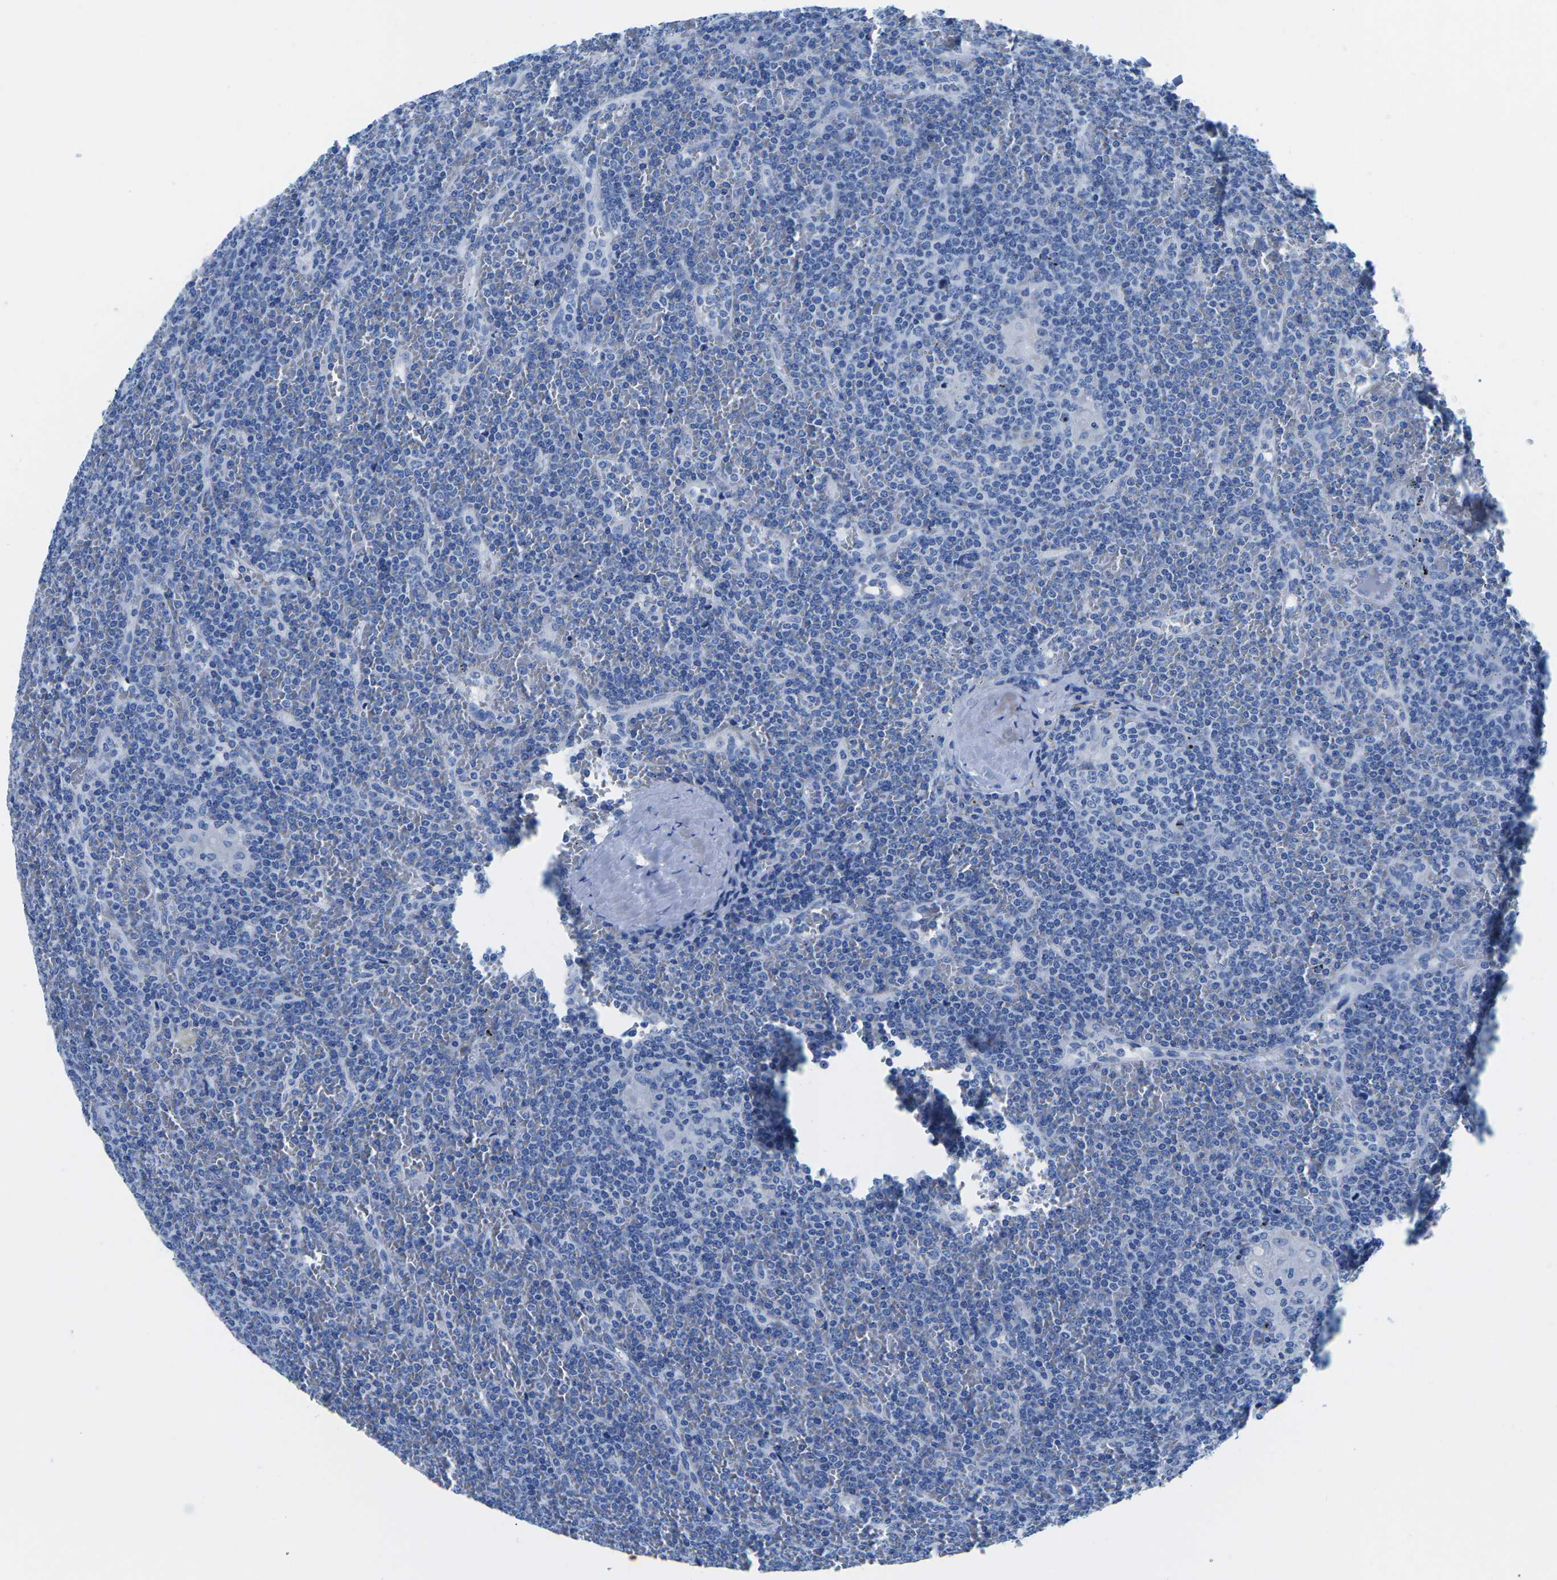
{"staining": {"intensity": "negative", "quantity": "none", "location": "none"}, "tissue": "lymphoma", "cell_type": "Tumor cells", "image_type": "cancer", "snomed": [{"axis": "morphology", "description": "Malignant lymphoma, non-Hodgkin's type, Low grade"}, {"axis": "topography", "description": "Spleen"}], "caption": "Histopathology image shows no significant protein positivity in tumor cells of malignant lymphoma, non-Hodgkin's type (low-grade).", "gene": "CYP1A2", "patient": {"sex": "female", "age": 19}}